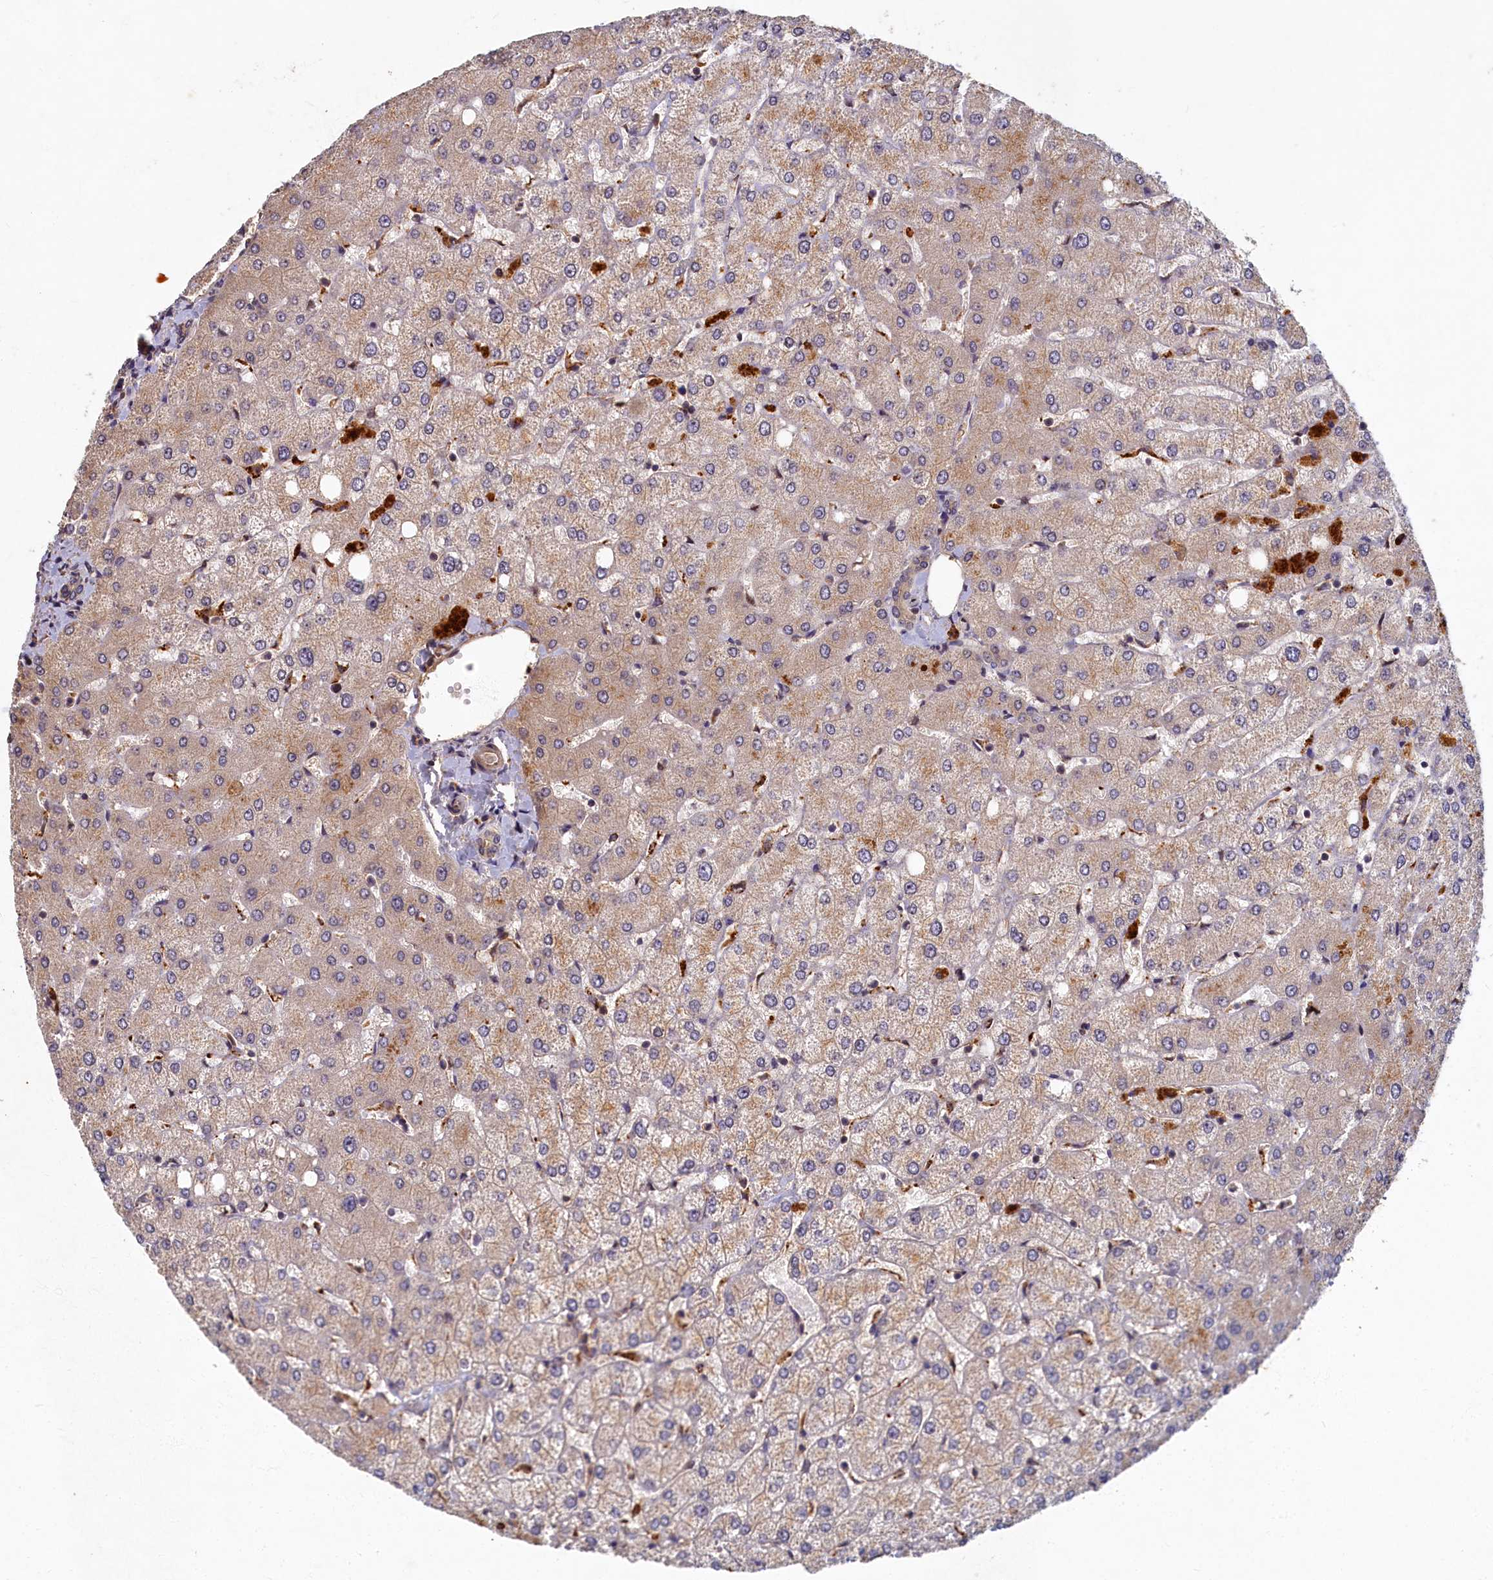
{"staining": {"intensity": "negative", "quantity": "none", "location": "none"}, "tissue": "liver", "cell_type": "Cholangiocytes", "image_type": "normal", "snomed": [{"axis": "morphology", "description": "Normal tissue, NOS"}, {"axis": "topography", "description": "Liver"}], "caption": "An image of liver stained for a protein reveals no brown staining in cholangiocytes.", "gene": "LCMT2", "patient": {"sex": "female", "age": 54}}